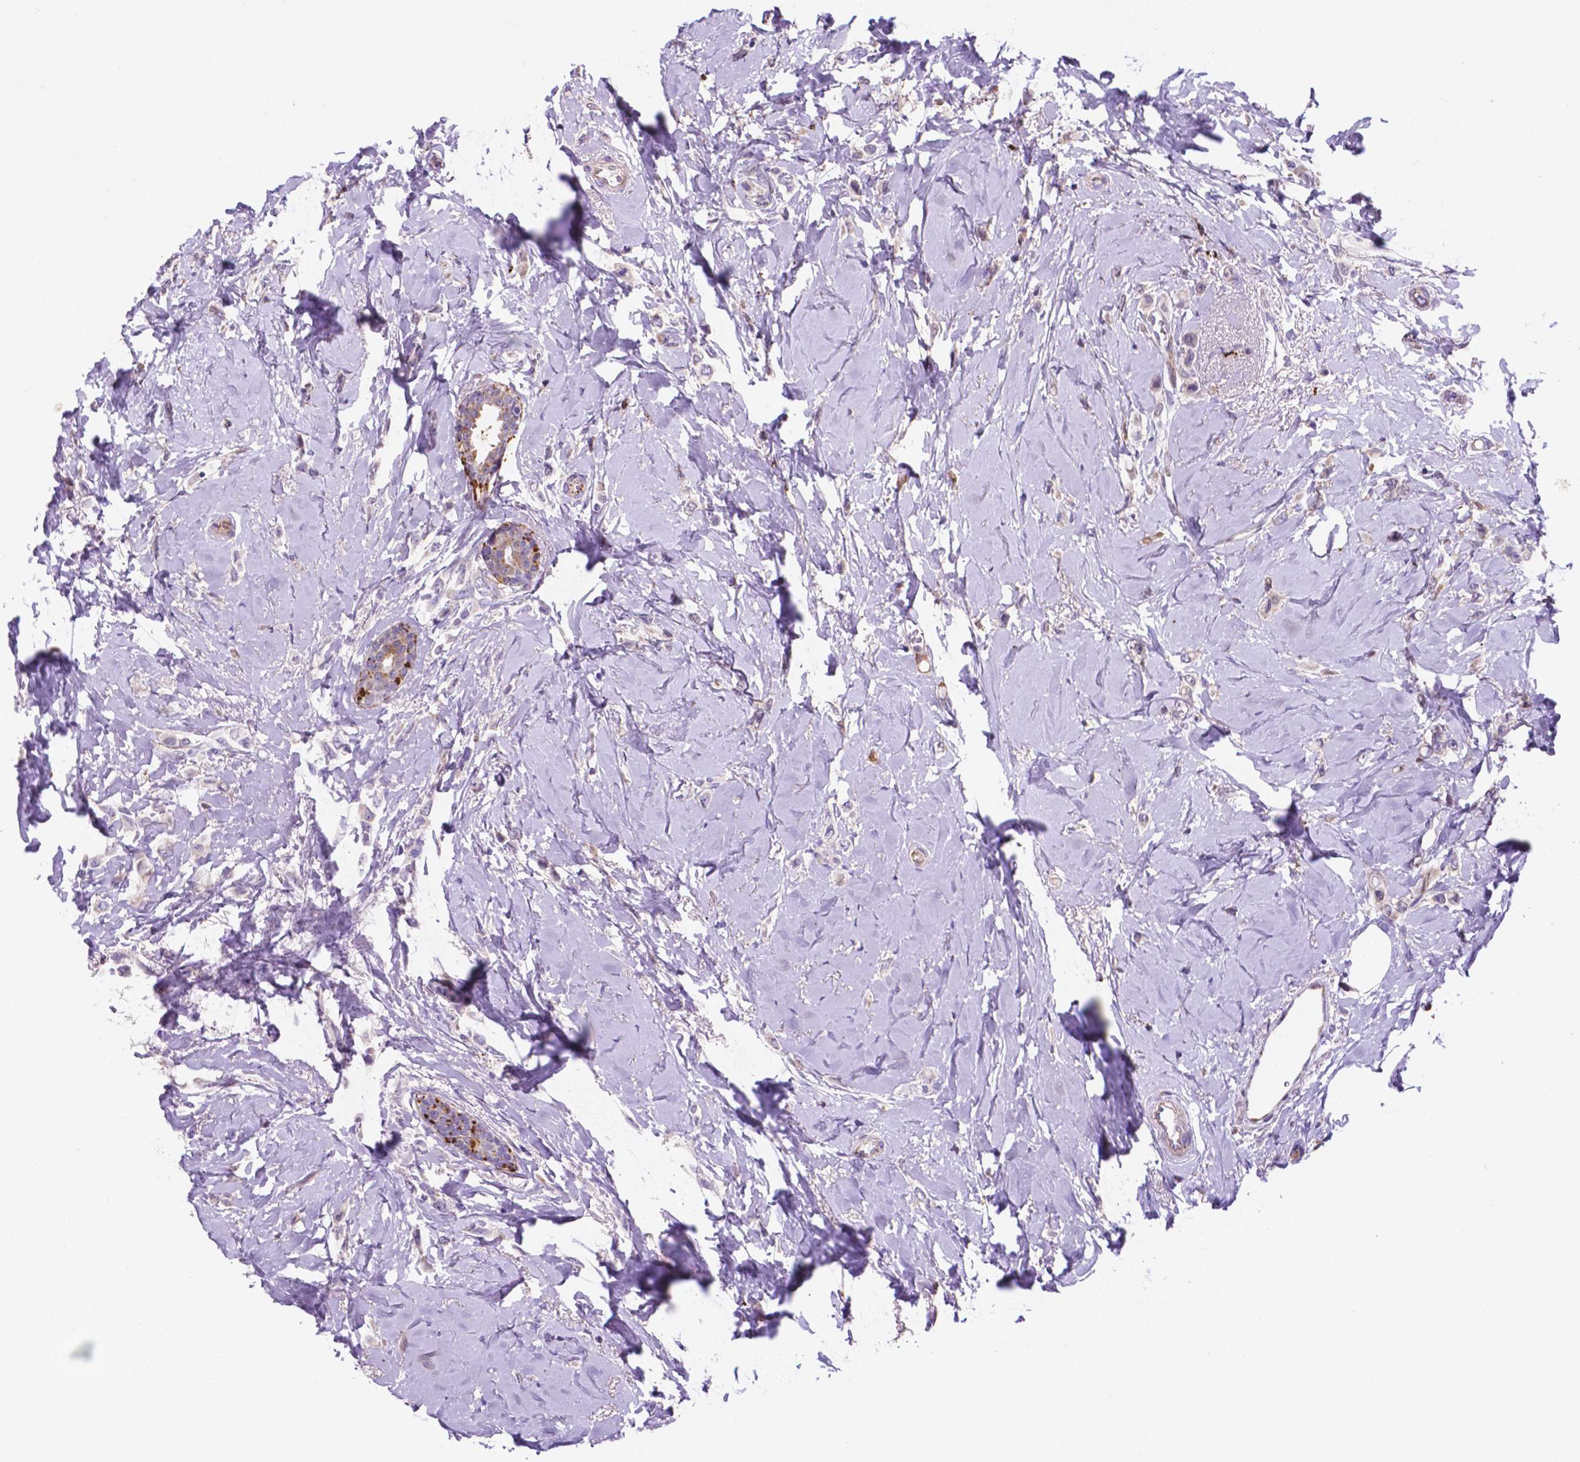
{"staining": {"intensity": "negative", "quantity": "none", "location": "none"}, "tissue": "breast cancer", "cell_type": "Tumor cells", "image_type": "cancer", "snomed": [{"axis": "morphology", "description": "Lobular carcinoma"}, {"axis": "topography", "description": "Breast"}], "caption": "Breast cancer (lobular carcinoma) stained for a protein using immunohistochemistry (IHC) displays no positivity tumor cells.", "gene": "TM4SF20", "patient": {"sex": "female", "age": 66}}